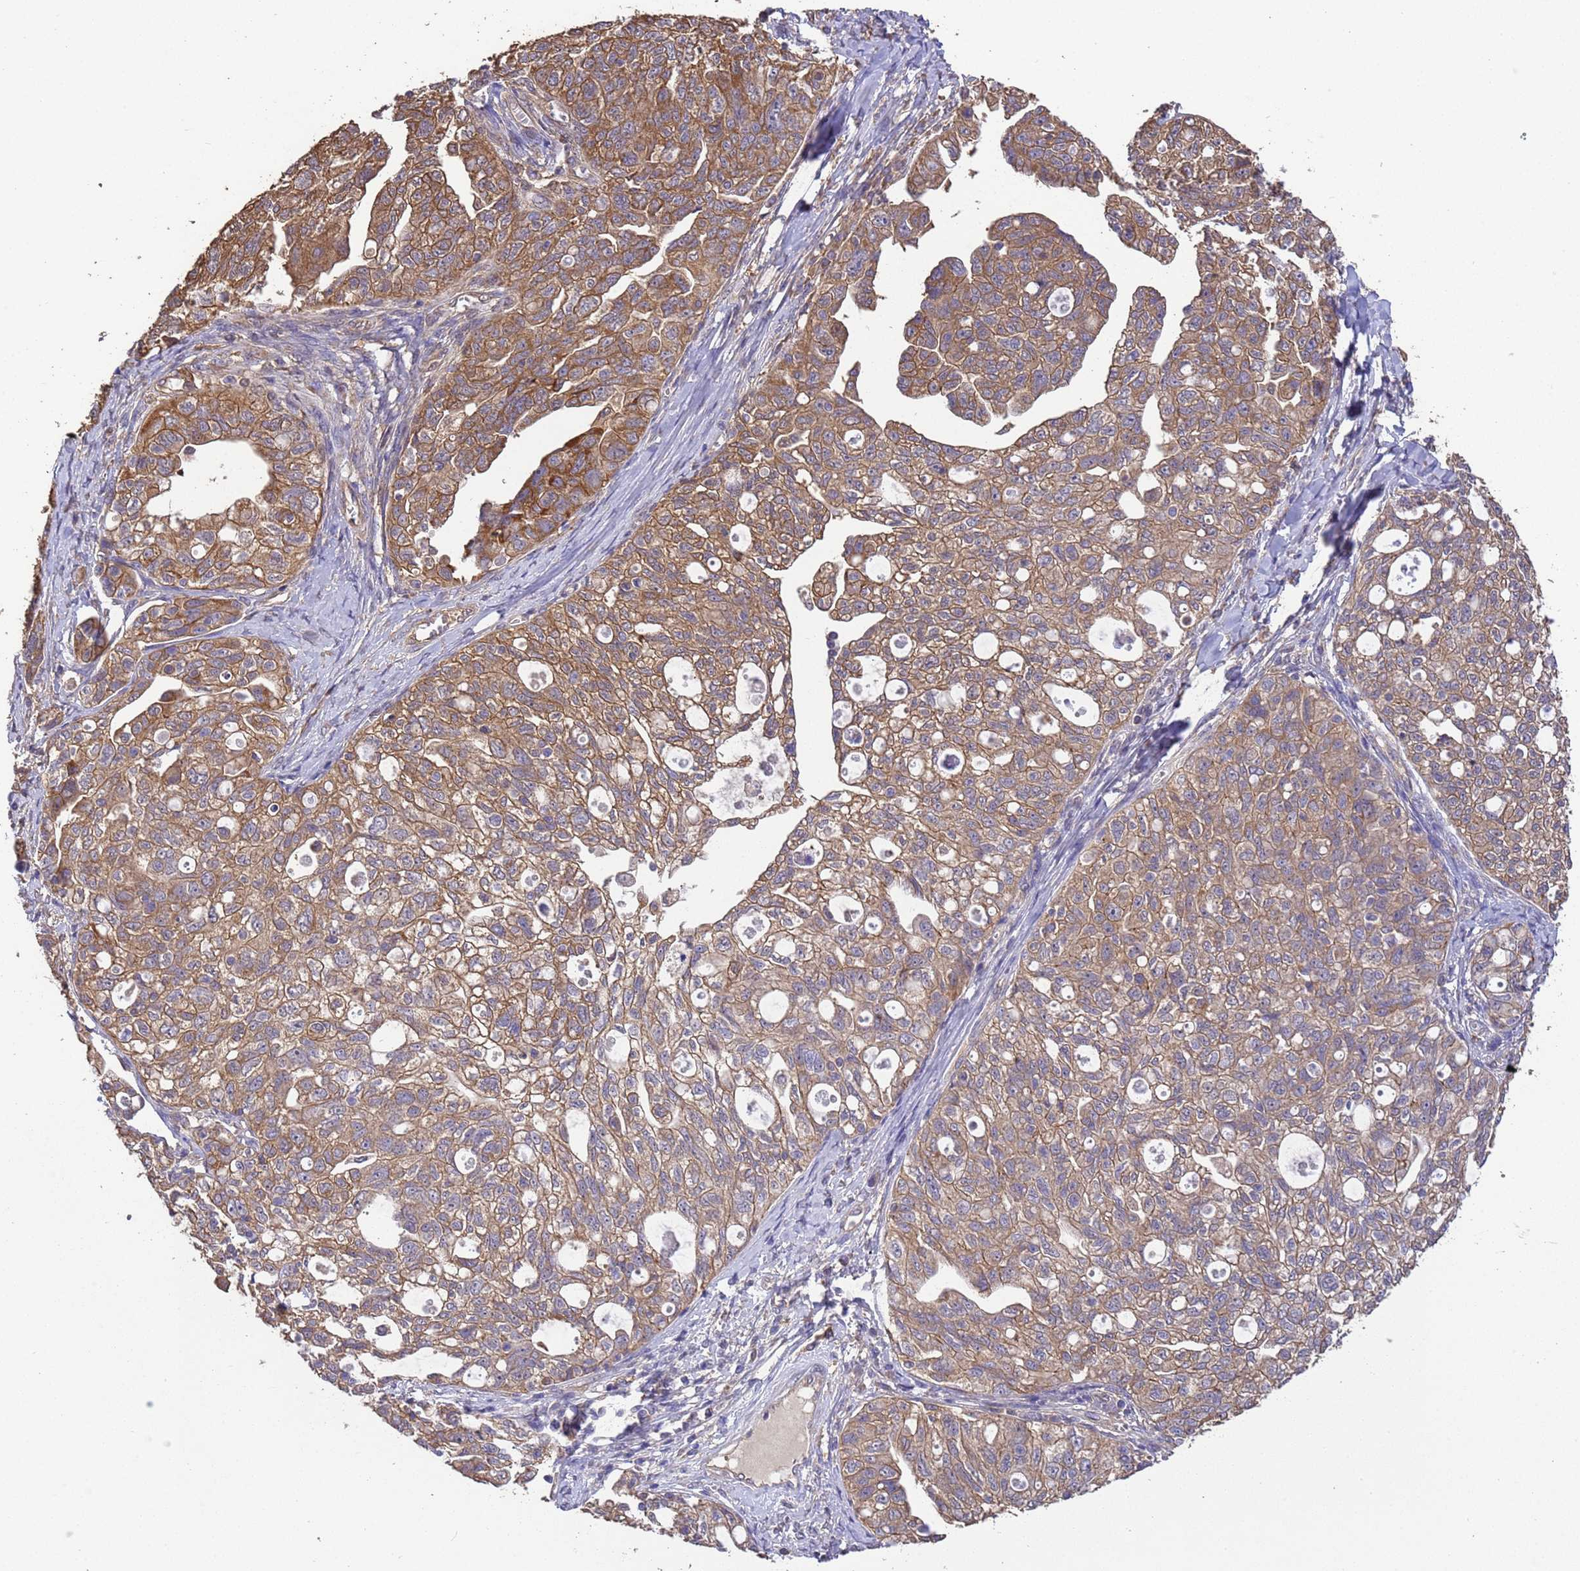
{"staining": {"intensity": "moderate", "quantity": ">75%", "location": "cytoplasmic/membranous"}, "tissue": "ovarian cancer", "cell_type": "Tumor cells", "image_type": "cancer", "snomed": [{"axis": "morphology", "description": "Carcinoma, NOS"}, {"axis": "morphology", "description": "Cystadenocarcinoma, serous, NOS"}, {"axis": "topography", "description": "Ovary"}], "caption": "Tumor cells exhibit moderate cytoplasmic/membranous expression in approximately >75% of cells in carcinoma (ovarian). (DAB IHC, brown staining for protein, blue staining for nuclei).", "gene": "NPHP1", "patient": {"sex": "female", "age": 69}}